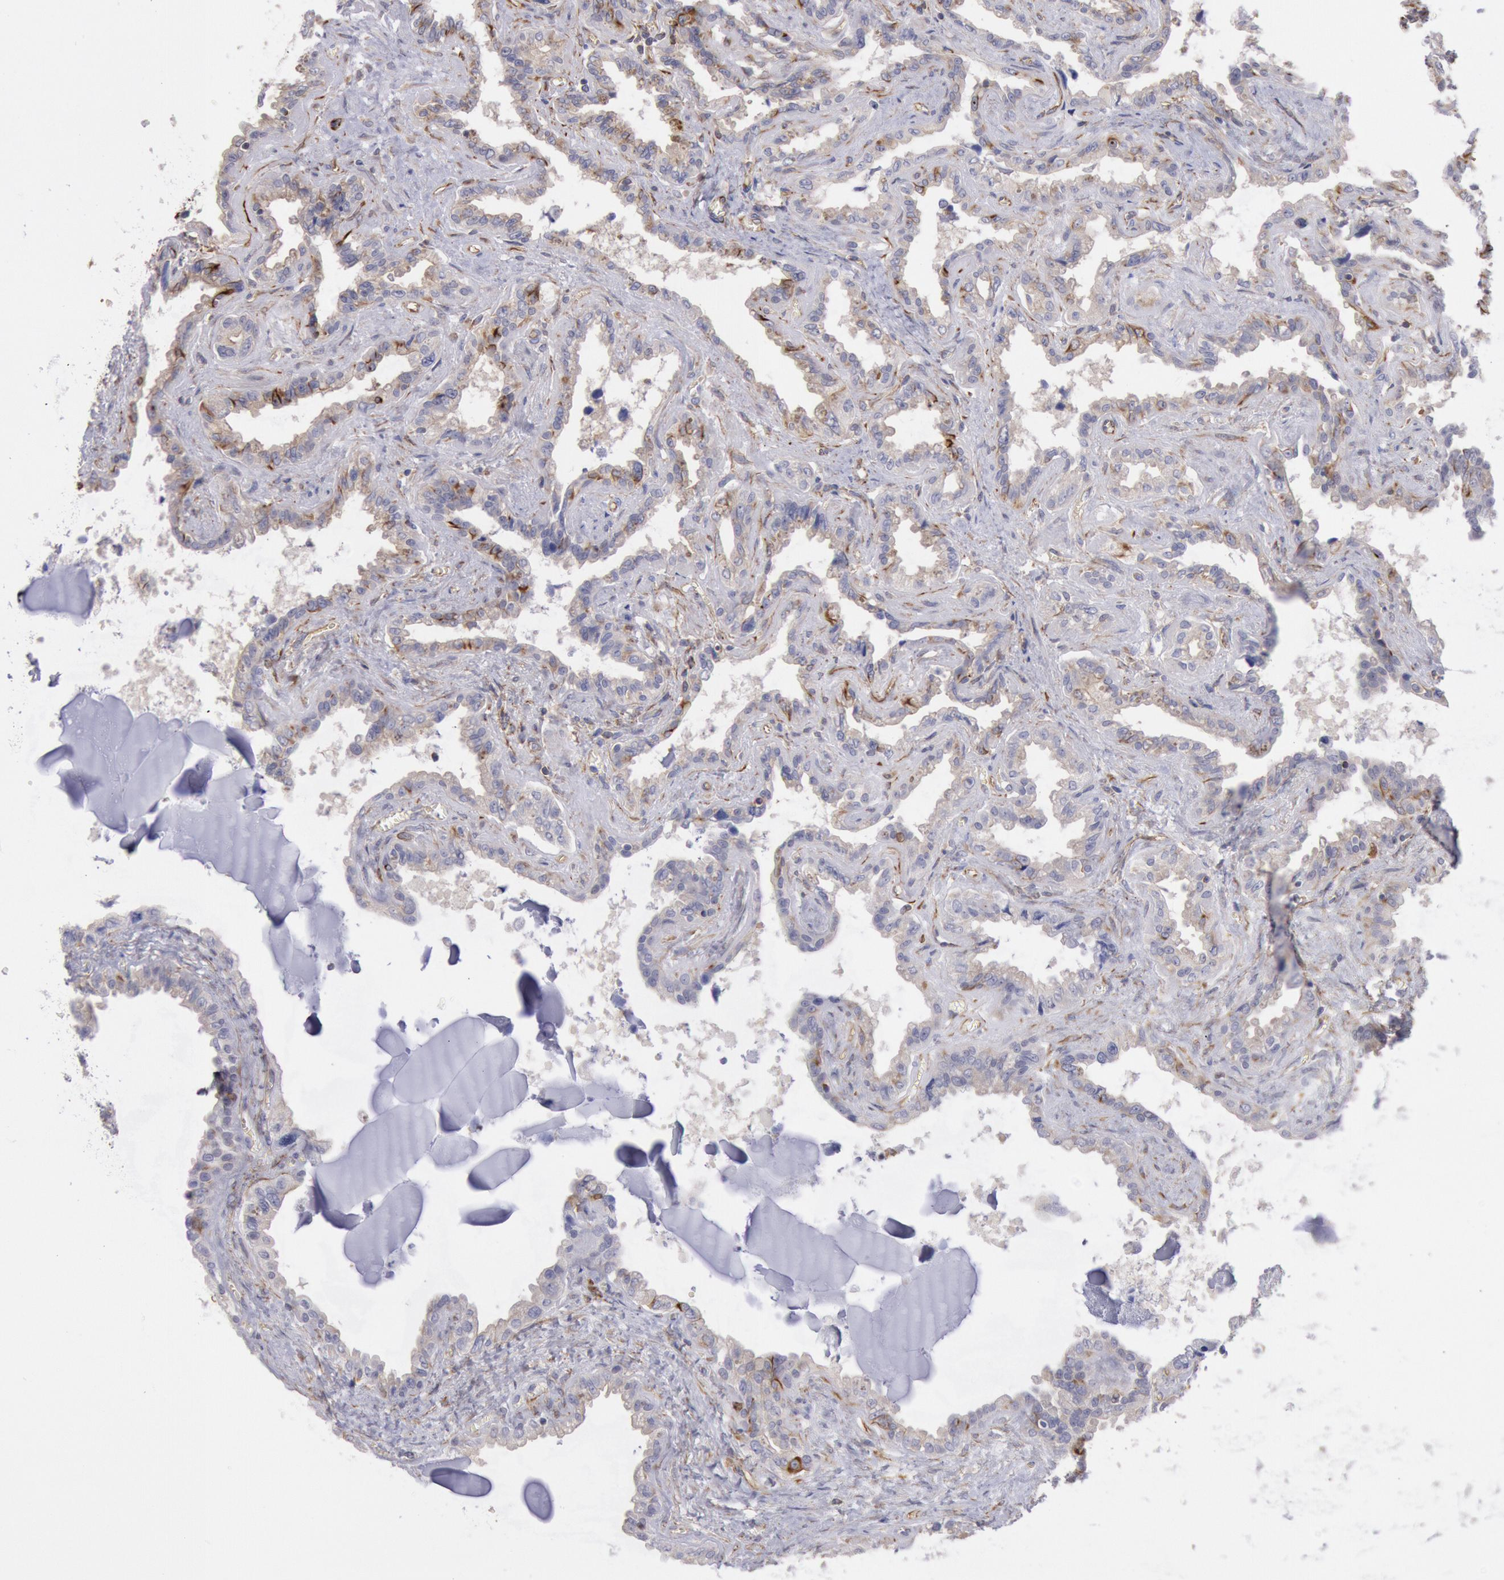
{"staining": {"intensity": "moderate", "quantity": "<25%", "location": "cytoplasmic/membranous"}, "tissue": "seminal vesicle", "cell_type": "Glandular cells", "image_type": "normal", "snomed": [{"axis": "morphology", "description": "Normal tissue, NOS"}, {"axis": "morphology", "description": "Inflammation, NOS"}, {"axis": "topography", "description": "Urinary bladder"}, {"axis": "topography", "description": "Prostate"}, {"axis": "topography", "description": "Seminal veicle"}], "caption": "Protein staining demonstrates moderate cytoplasmic/membranous expression in about <25% of glandular cells in unremarkable seminal vesicle. The protein is shown in brown color, while the nuclei are stained blue.", "gene": "RNF139", "patient": {"sex": "male", "age": 82}}